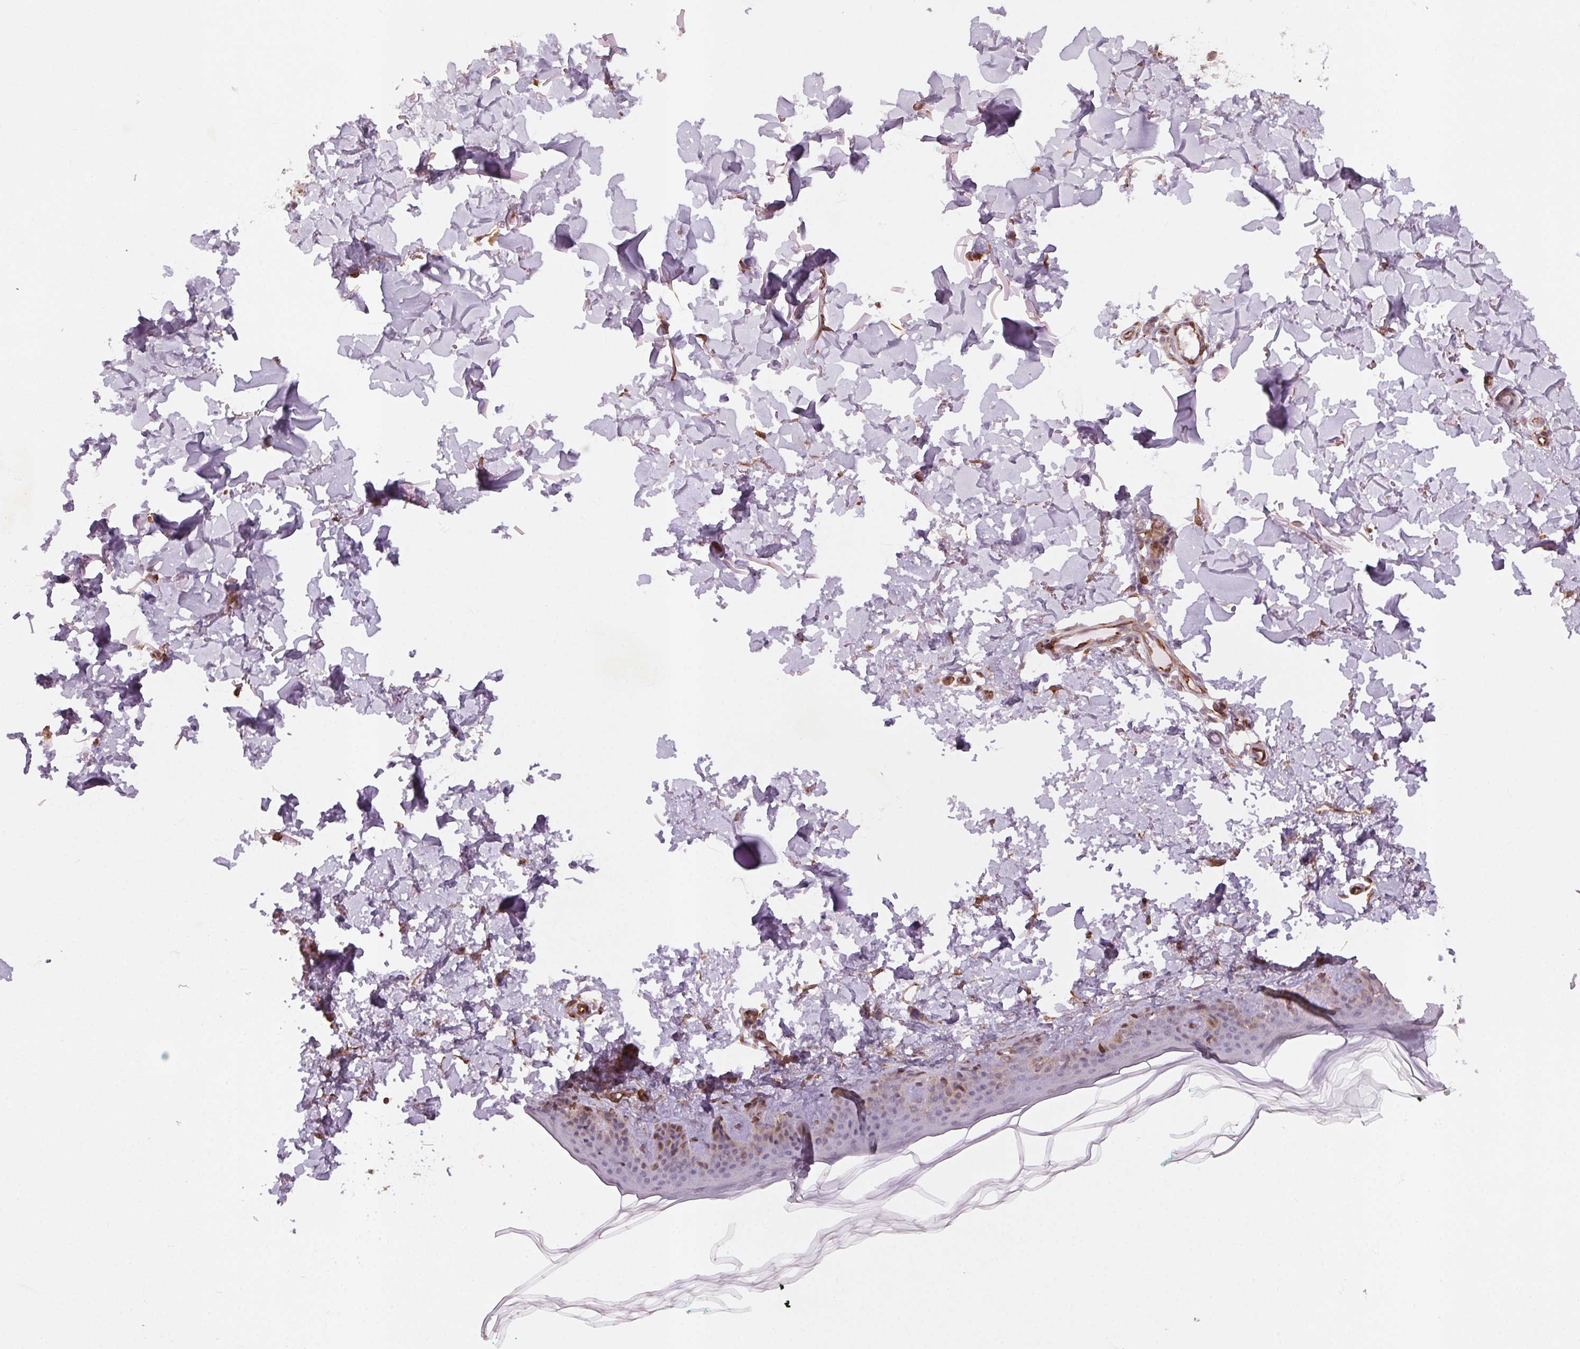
{"staining": {"intensity": "moderate", "quantity": ">75%", "location": "cytoplasmic/membranous"}, "tissue": "skin", "cell_type": "Fibroblasts", "image_type": "normal", "snomed": [{"axis": "morphology", "description": "Normal tissue, NOS"}, {"axis": "topography", "description": "Skin"}, {"axis": "topography", "description": "Peripheral nerve tissue"}], "caption": "Skin was stained to show a protein in brown. There is medium levels of moderate cytoplasmic/membranous expression in about >75% of fibroblasts.", "gene": "CCSER1", "patient": {"sex": "female", "age": 45}}